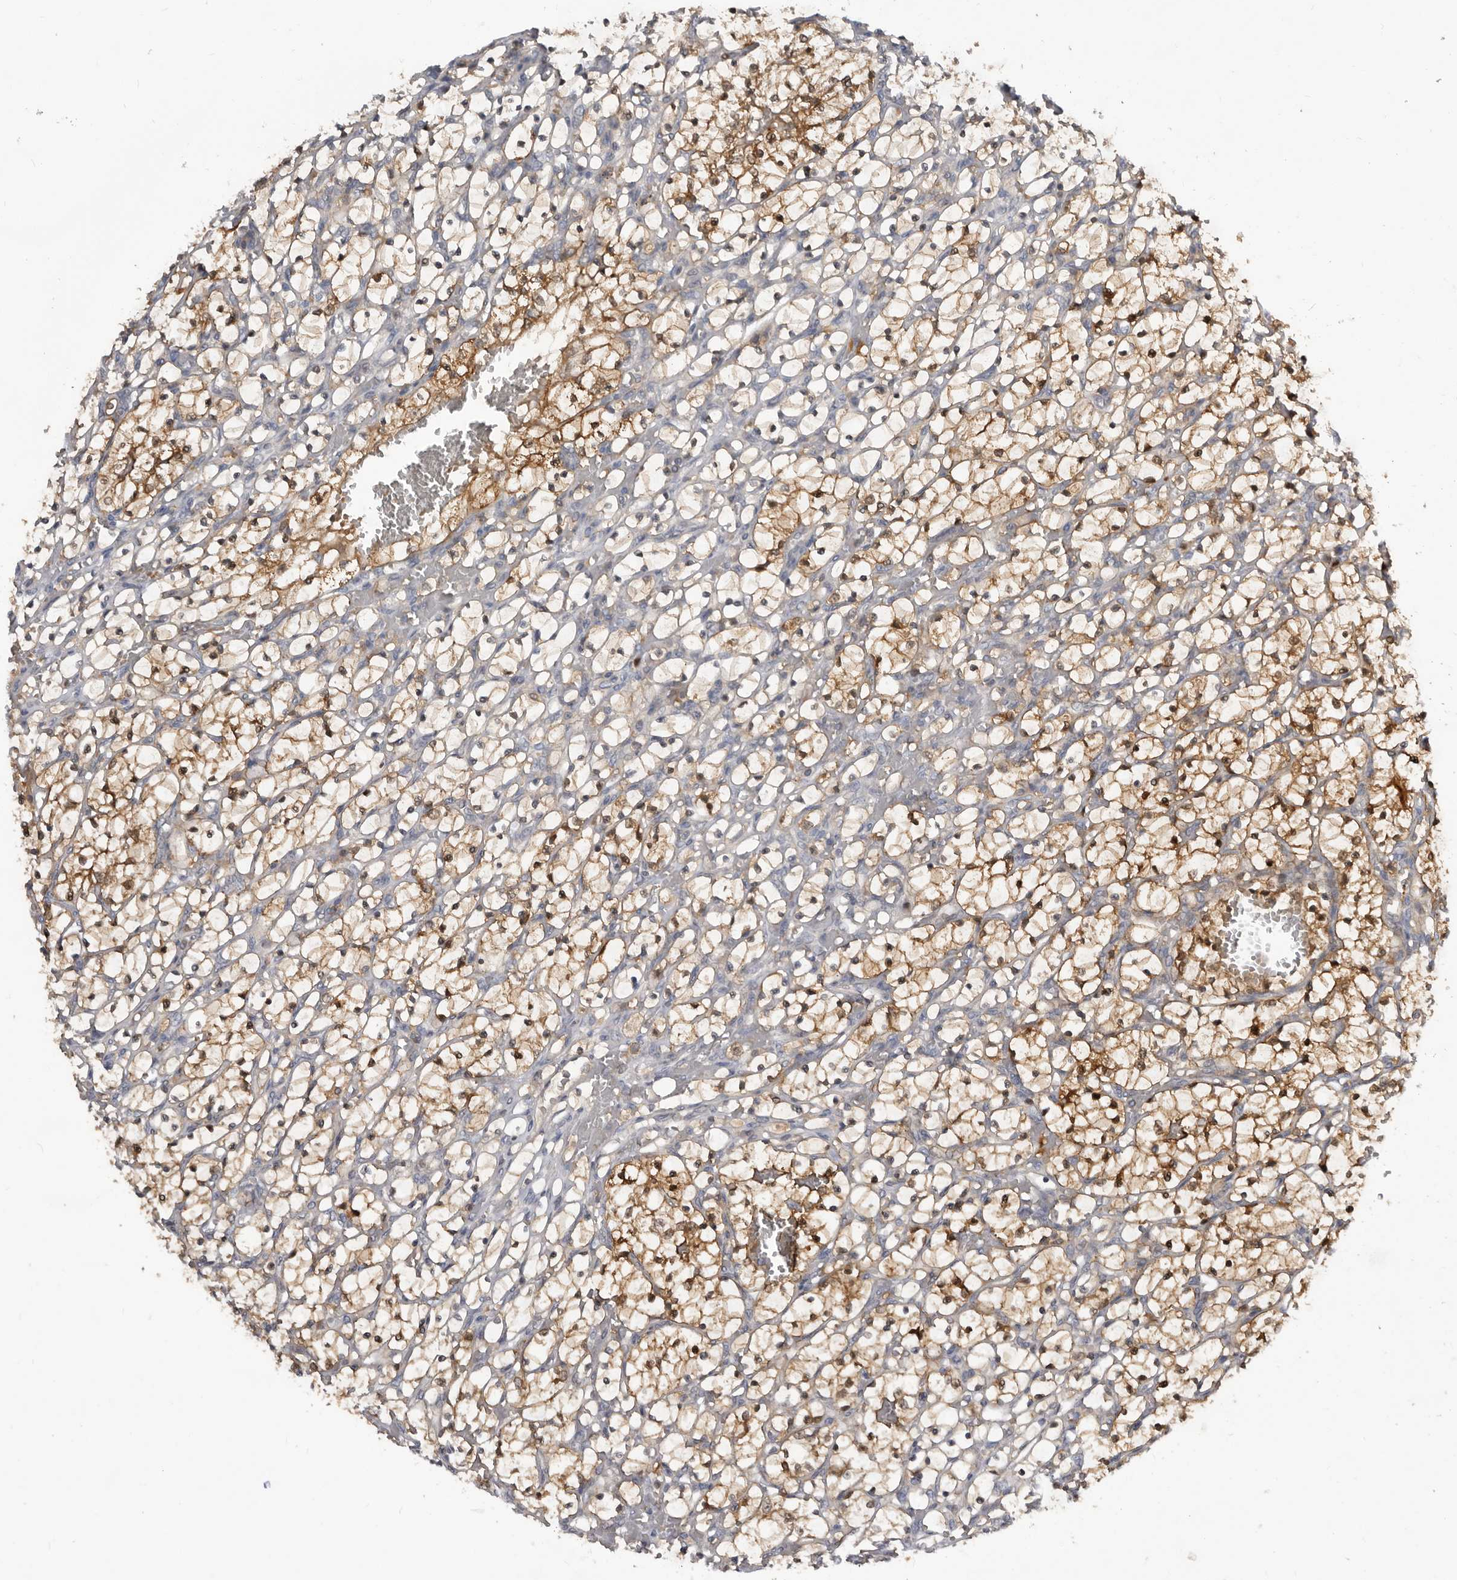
{"staining": {"intensity": "moderate", "quantity": ">75%", "location": "cytoplasmic/membranous"}, "tissue": "renal cancer", "cell_type": "Tumor cells", "image_type": "cancer", "snomed": [{"axis": "morphology", "description": "Adenocarcinoma, NOS"}, {"axis": "topography", "description": "Kidney"}], "caption": "This micrograph displays immunohistochemistry (IHC) staining of renal cancer (adenocarcinoma), with medium moderate cytoplasmic/membranous staining in approximately >75% of tumor cells.", "gene": "RBKS", "patient": {"sex": "female", "age": 69}}